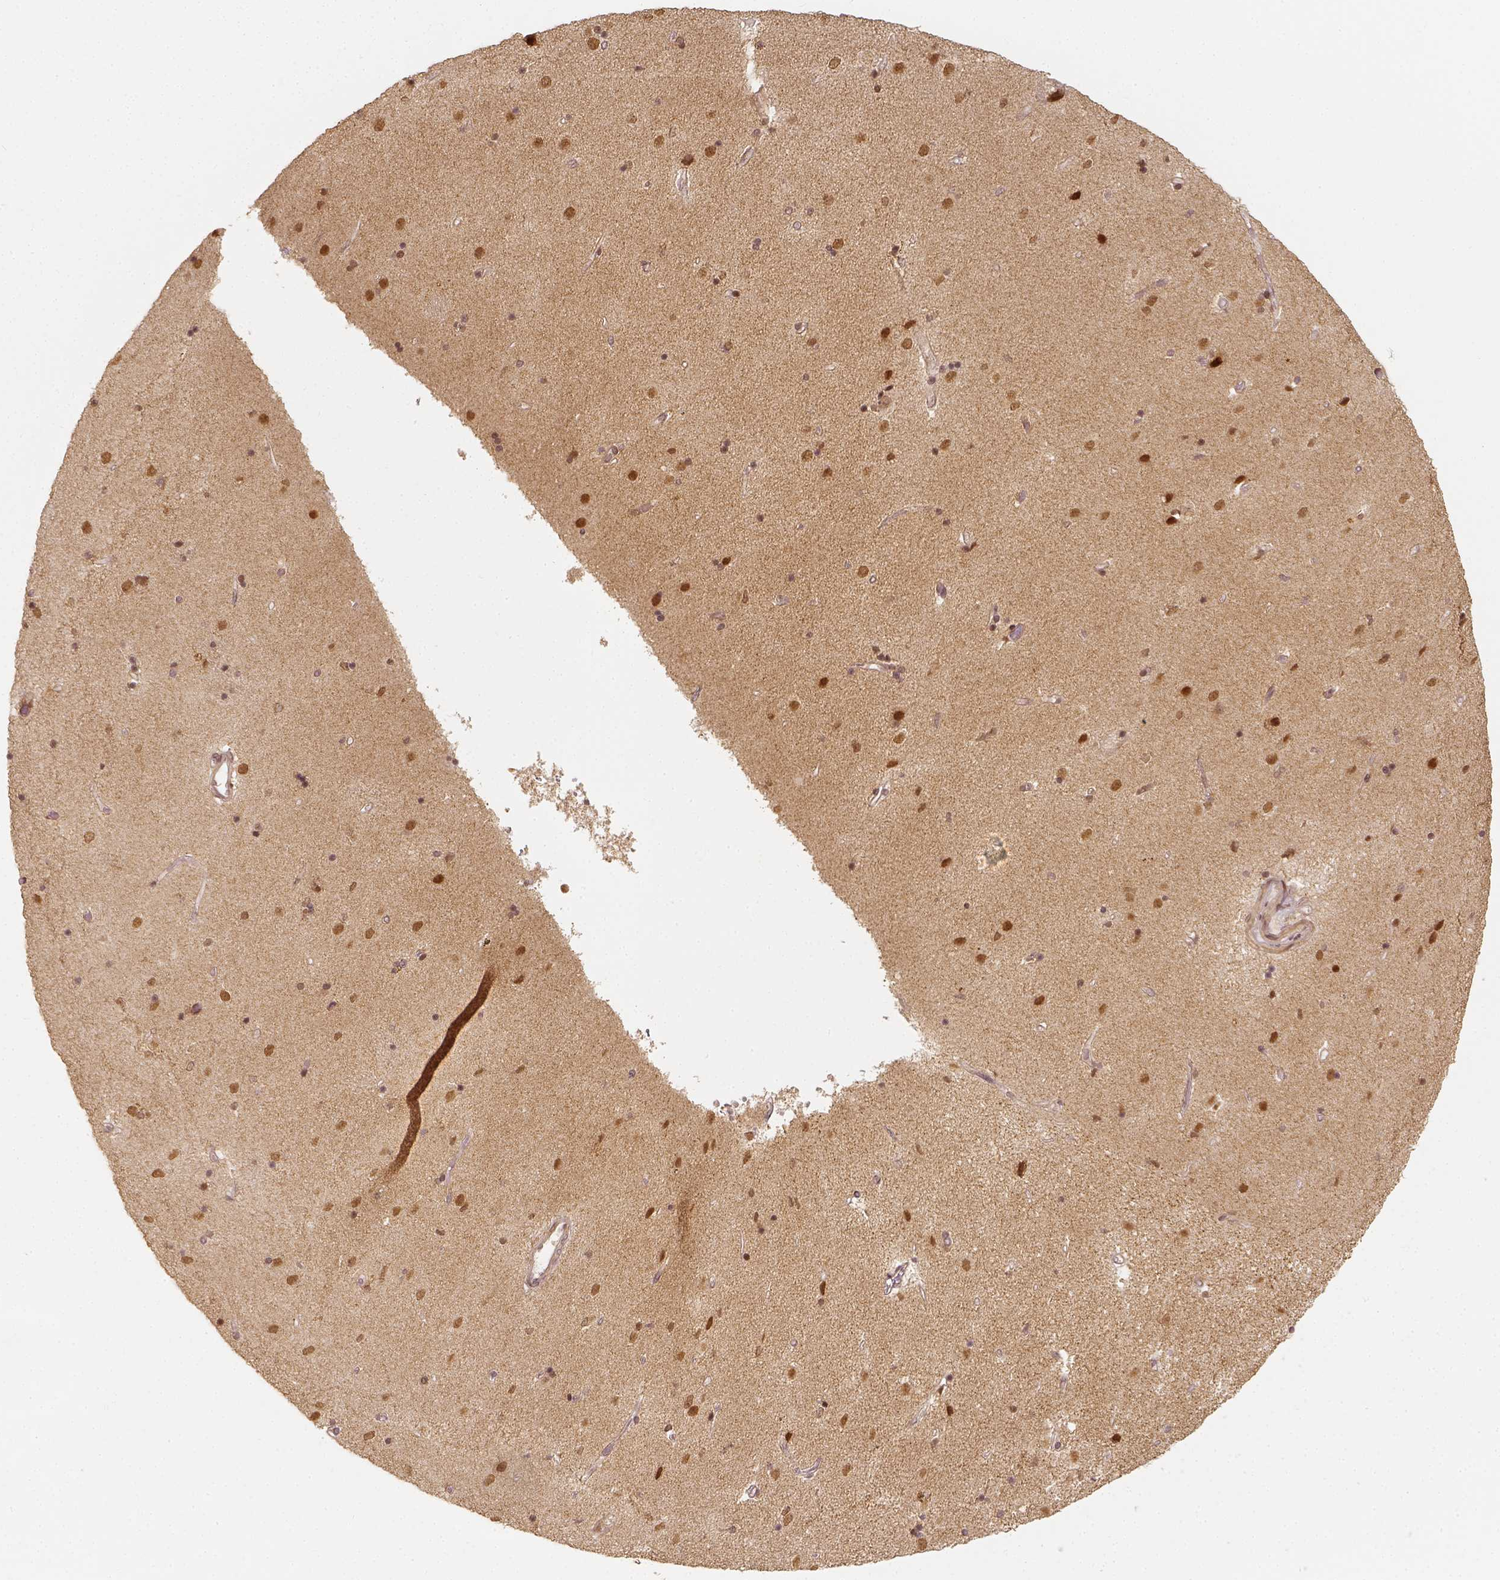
{"staining": {"intensity": "moderate", "quantity": "25%-75%", "location": "nuclear"}, "tissue": "caudate", "cell_type": "Glial cells", "image_type": "normal", "snomed": [{"axis": "morphology", "description": "Normal tissue, NOS"}, {"axis": "topography", "description": "Lateral ventricle wall"}], "caption": "Immunohistochemistry (IHC) (DAB (3,3'-diaminobenzidine)) staining of benign caudate displays moderate nuclear protein expression in approximately 25%-75% of glial cells.", "gene": "ZMAT3", "patient": {"sex": "female", "age": 71}}